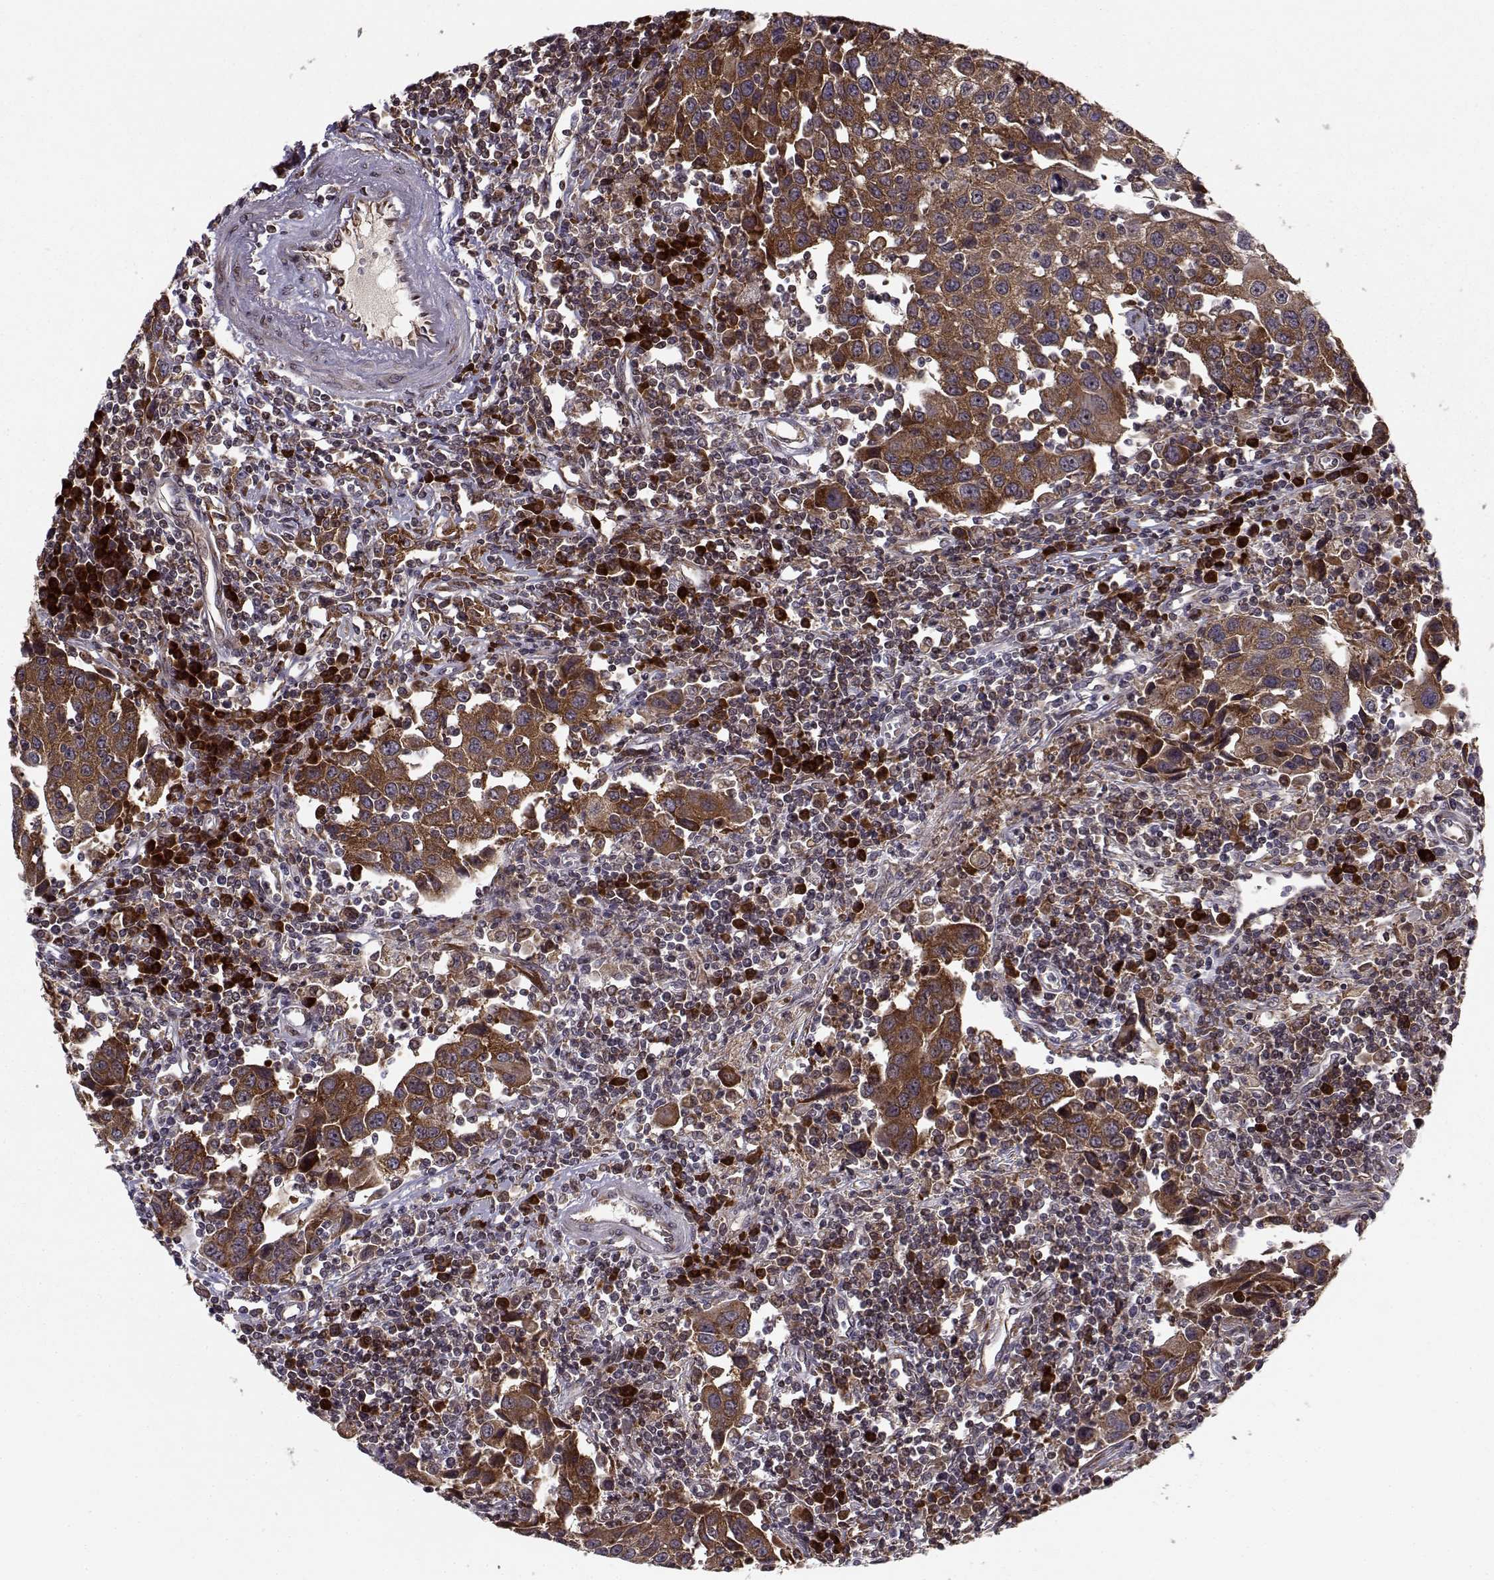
{"staining": {"intensity": "strong", "quantity": ">75%", "location": "cytoplasmic/membranous"}, "tissue": "urothelial cancer", "cell_type": "Tumor cells", "image_type": "cancer", "snomed": [{"axis": "morphology", "description": "Urothelial carcinoma, High grade"}, {"axis": "topography", "description": "Urinary bladder"}], "caption": "This photomicrograph exhibits urothelial cancer stained with immunohistochemistry to label a protein in brown. The cytoplasmic/membranous of tumor cells show strong positivity for the protein. Nuclei are counter-stained blue.", "gene": "RPL31", "patient": {"sex": "female", "age": 85}}